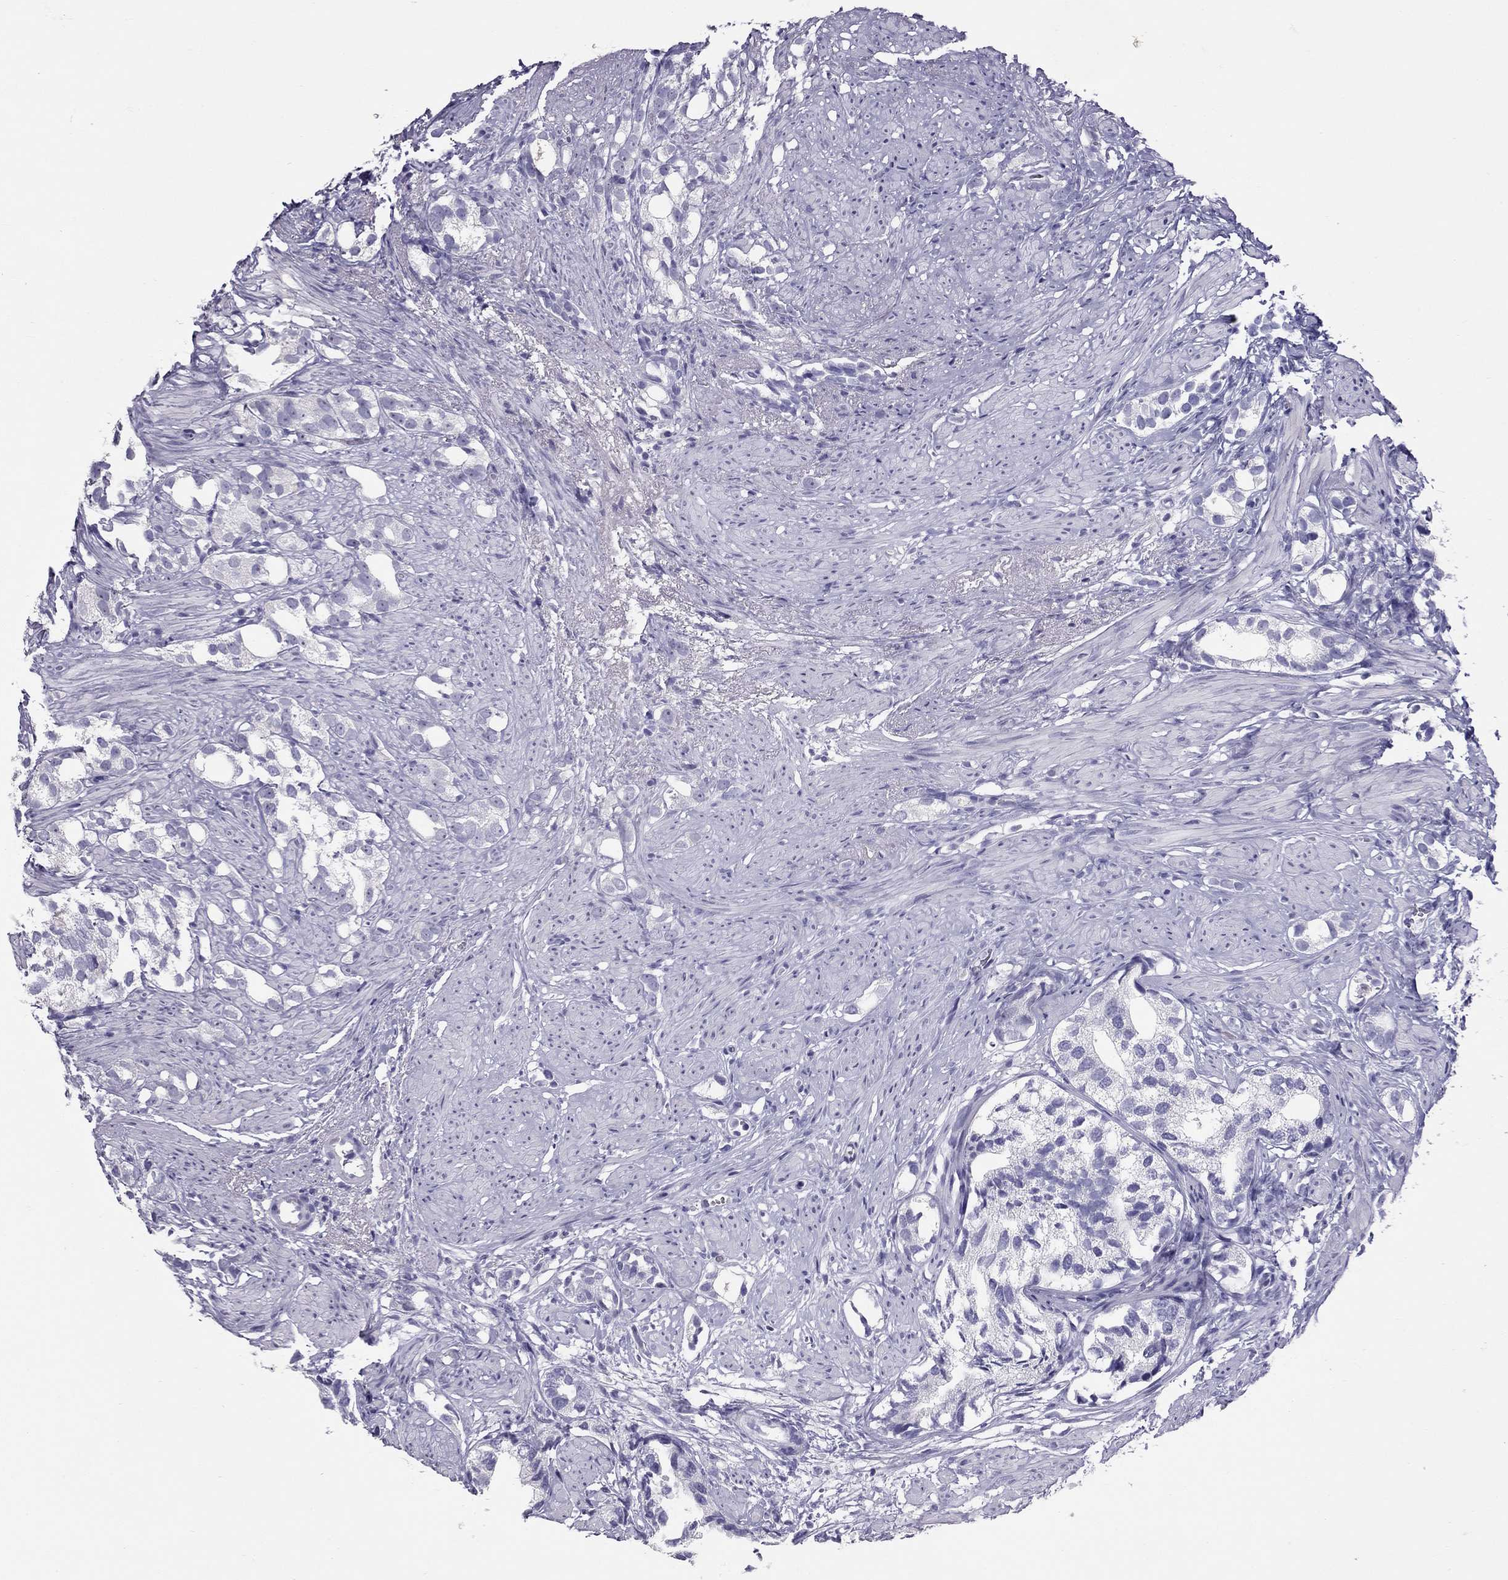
{"staining": {"intensity": "negative", "quantity": "none", "location": "none"}, "tissue": "prostate cancer", "cell_type": "Tumor cells", "image_type": "cancer", "snomed": [{"axis": "morphology", "description": "Adenocarcinoma, High grade"}, {"axis": "topography", "description": "Prostate"}], "caption": "There is no significant expression in tumor cells of prostate cancer. (Brightfield microscopy of DAB IHC at high magnification).", "gene": "IL17REL", "patient": {"sex": "male", "age": 82}}